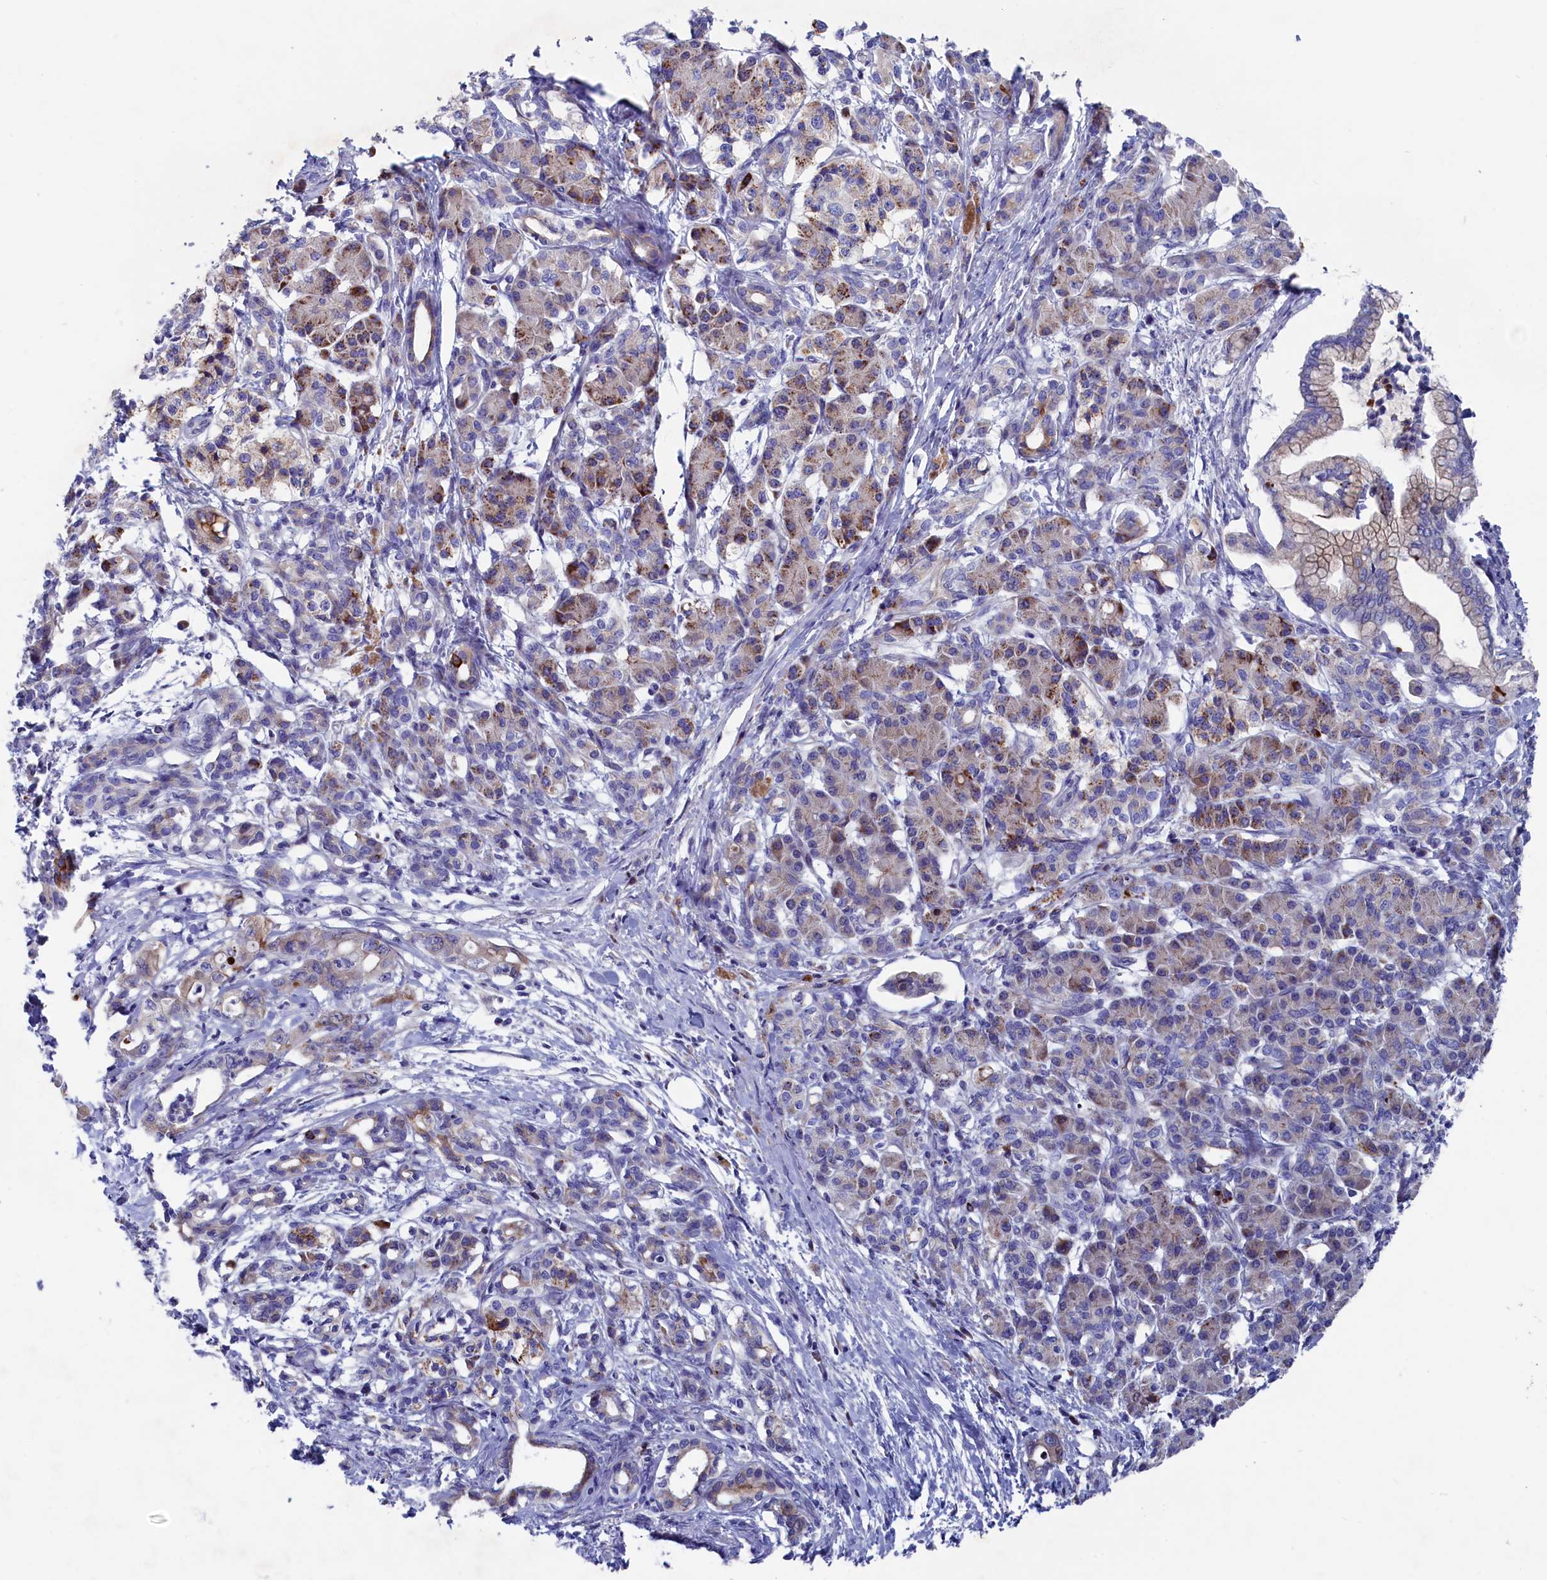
{"staining": {"intensity": "moderate", "quantity": "25%-75%", "location": "cytoplasmic/membranous"}, "tissue": "pancreatic cancer", "cell_type": "Tumor cells", "image_type": "cancer", "snomed": [{"axis": "morphology", "description": "Adenocarcinoma, NOS"}, {"axis": "topography", "description": "Pancreas"}], "caption": "Protein staining of pancreatic adenocarcinoma tissue shows moderate cytoplasmic/membranous staining in about 25%-75% of tumor cells.", "gene": "NUDT7", "patient": {"sex": "female", "age": 55}}